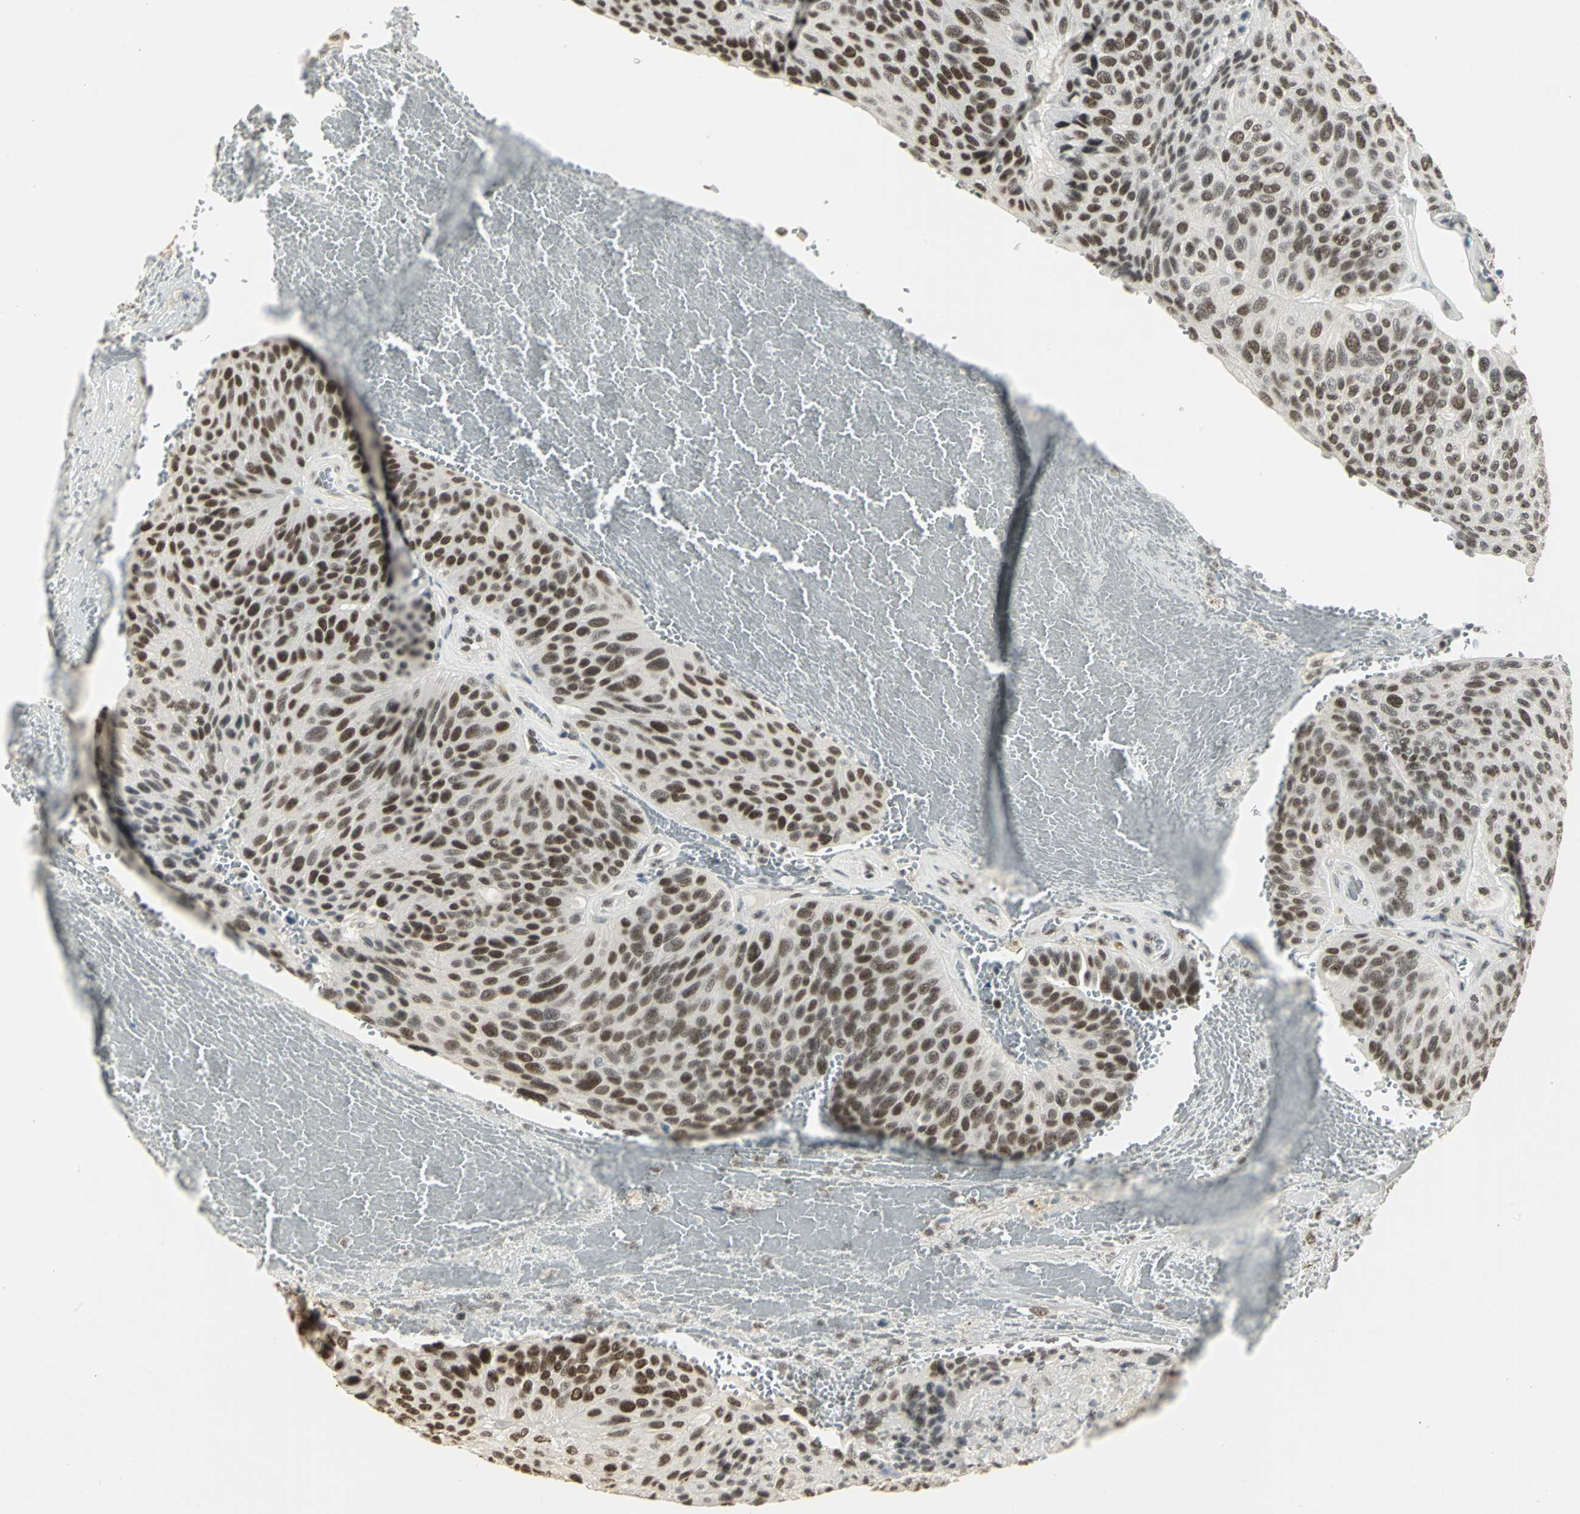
{"staining": {"intensity": "strong", "quantity": ">75%", "location": "nuclear"}, "tissue": "urothelial cancer", "cell_type": "Tumor cells", "image_type": "cancer", "snomed": [{"axis": "morphology", "description": "Urothelial carcinoma, High grade"}, {"axis": "topography", "description": "Urinary bladder"}], "caption": "Urothelial cancer was stained to show a protein in brown. There is high levels of strong nuclear staining in approximately >75% of tumor cells.", "gene": "CBX3", "patient": {"sex": "male", "age": 66}}